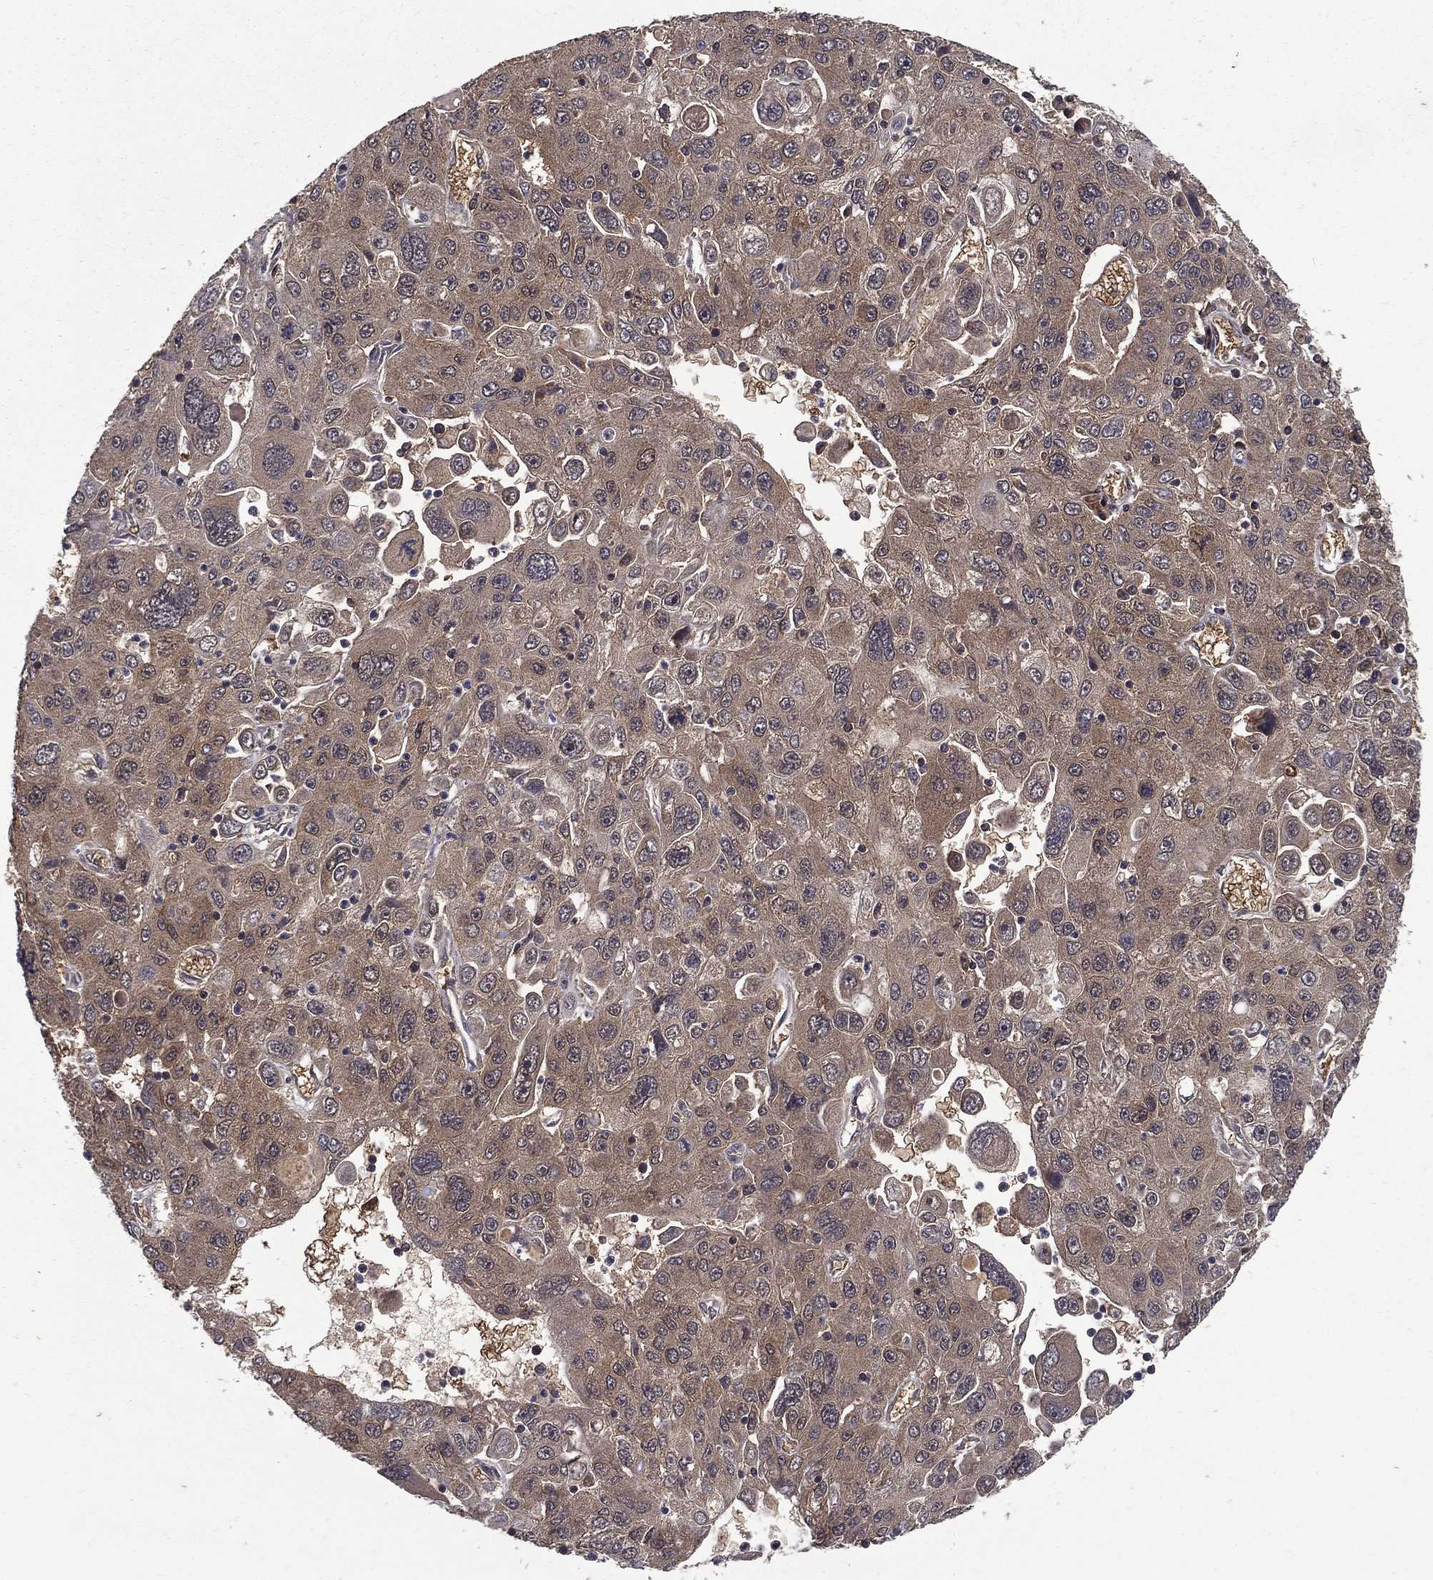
{"staining": {"intensity": "negative", "quantity": "none", "location": "none"}, "tissue": "stomach cancer", "cell_type": "Tumor cells", "image_type": "cancer", "snomed": [{"axis": "morphology", "description": "Adenocarcinoma, NOS"}, {"axis": "topography", "description": "Stomach"}], "caption": "An immunohistochemistry histopathology image of stomach cancer (adenocarcinoma) is shown. There is no staining in tumor cells of stomach cancer (adenocarcinoma). The staining was performed using DAB to visualize the protein expression in brown, while the nuclei were stained in blue with hematoxylin (Magnification: 20x).", "gene": "CARM1", "patient": {"sex": "male", "age": 56}}